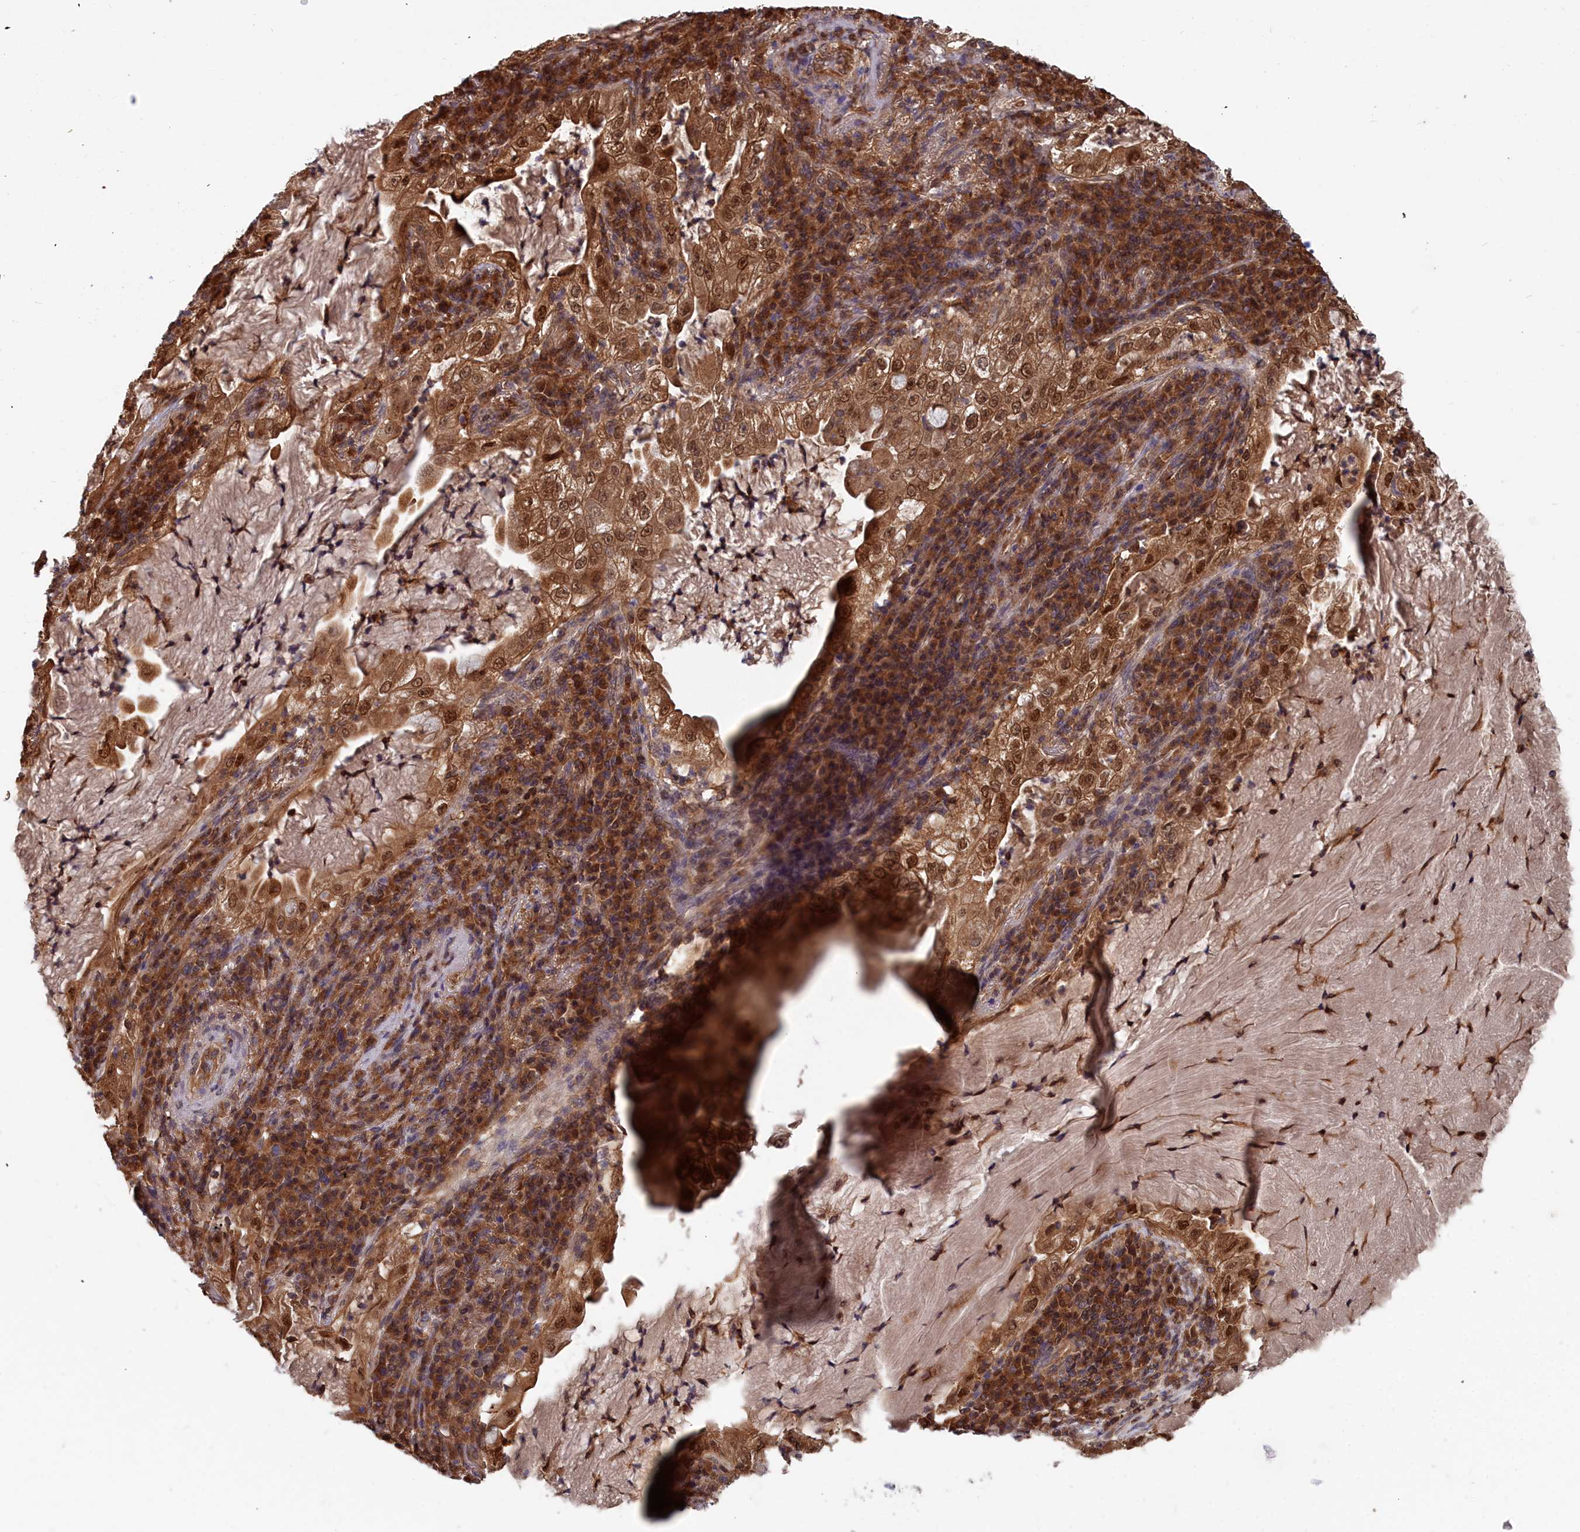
{"staining": {"intensity": "moderate", "quantity": ">75%", "location": "cytoplasmic/membranous,nuclear"}, "tissue": "lung cancer", "cell_type": "Tumor cells", "image_type": "cancer", "snomed": [{"axis": "morphology", "description": "Adenocarcinoma, NOS"}, {"axis": "topography", "description": "Lung"}], "caption": "Human lung cancer (adenocarcinoma) stained for a protein (brown) exhibits moderate cytoplasmic/membranous and nuclear positive staining in about >75% of tumor cells.", "gene": "GFRA2", "patient": {"sex": "female", "age": 73}}